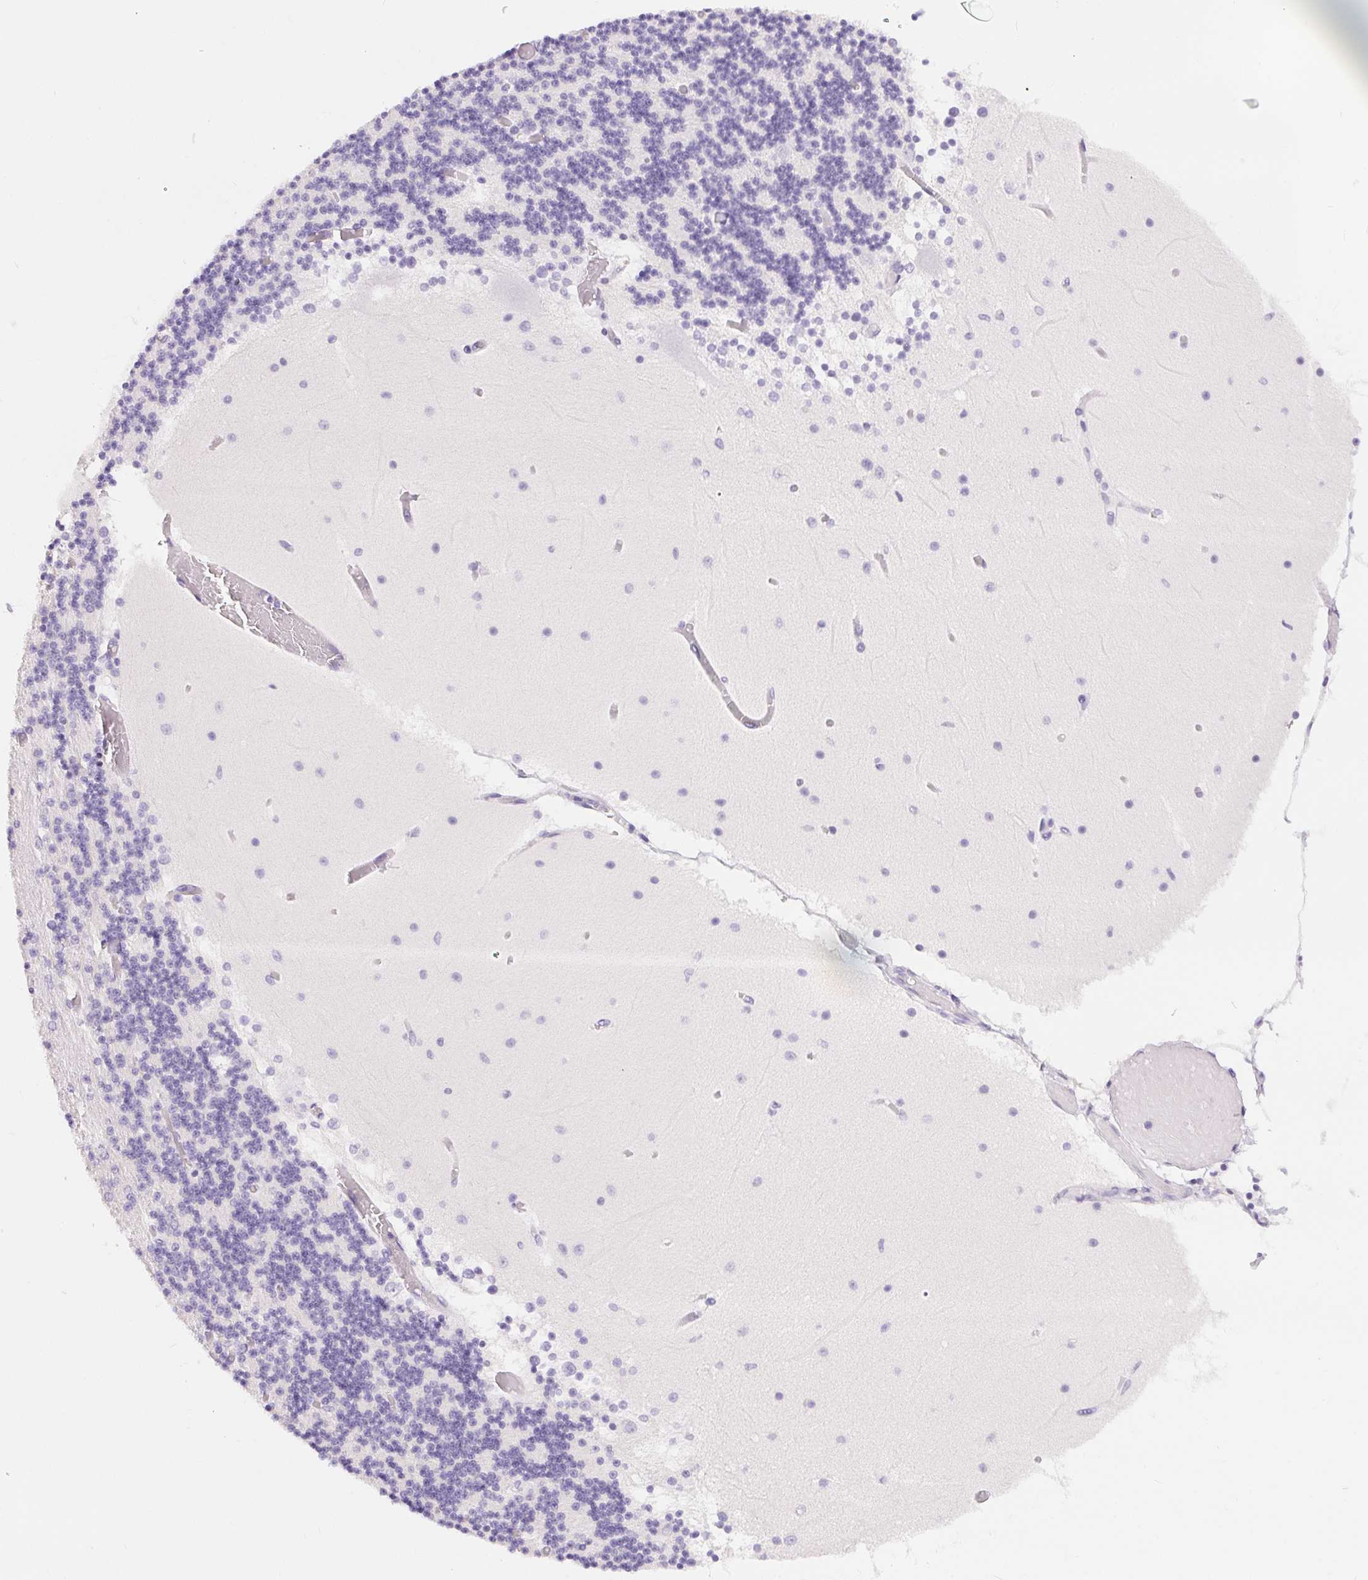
{"staining": {"intensity": "negative", "quantity": "none", "location": "none"}, "tissue": "cerebellum", "cell_type": "Cells in granular layer", "image_type": "normal", "snomed": [{"axis": "morphology", "description": "Normal tissue, NOS"}, {"axis": "topography", "description": "Cerebellum"}], "caption": "DAB (3,3'-diaminobenzidine) immunohistochemical staining of normal cerebellum displays no significant staining in cells in granular layer. The staining is performed using DAB brown chromogen with nuclei counter-stained in using hematoxylin.", "gene": "XDH", "patient": {"sex": "female", "age": 28}}